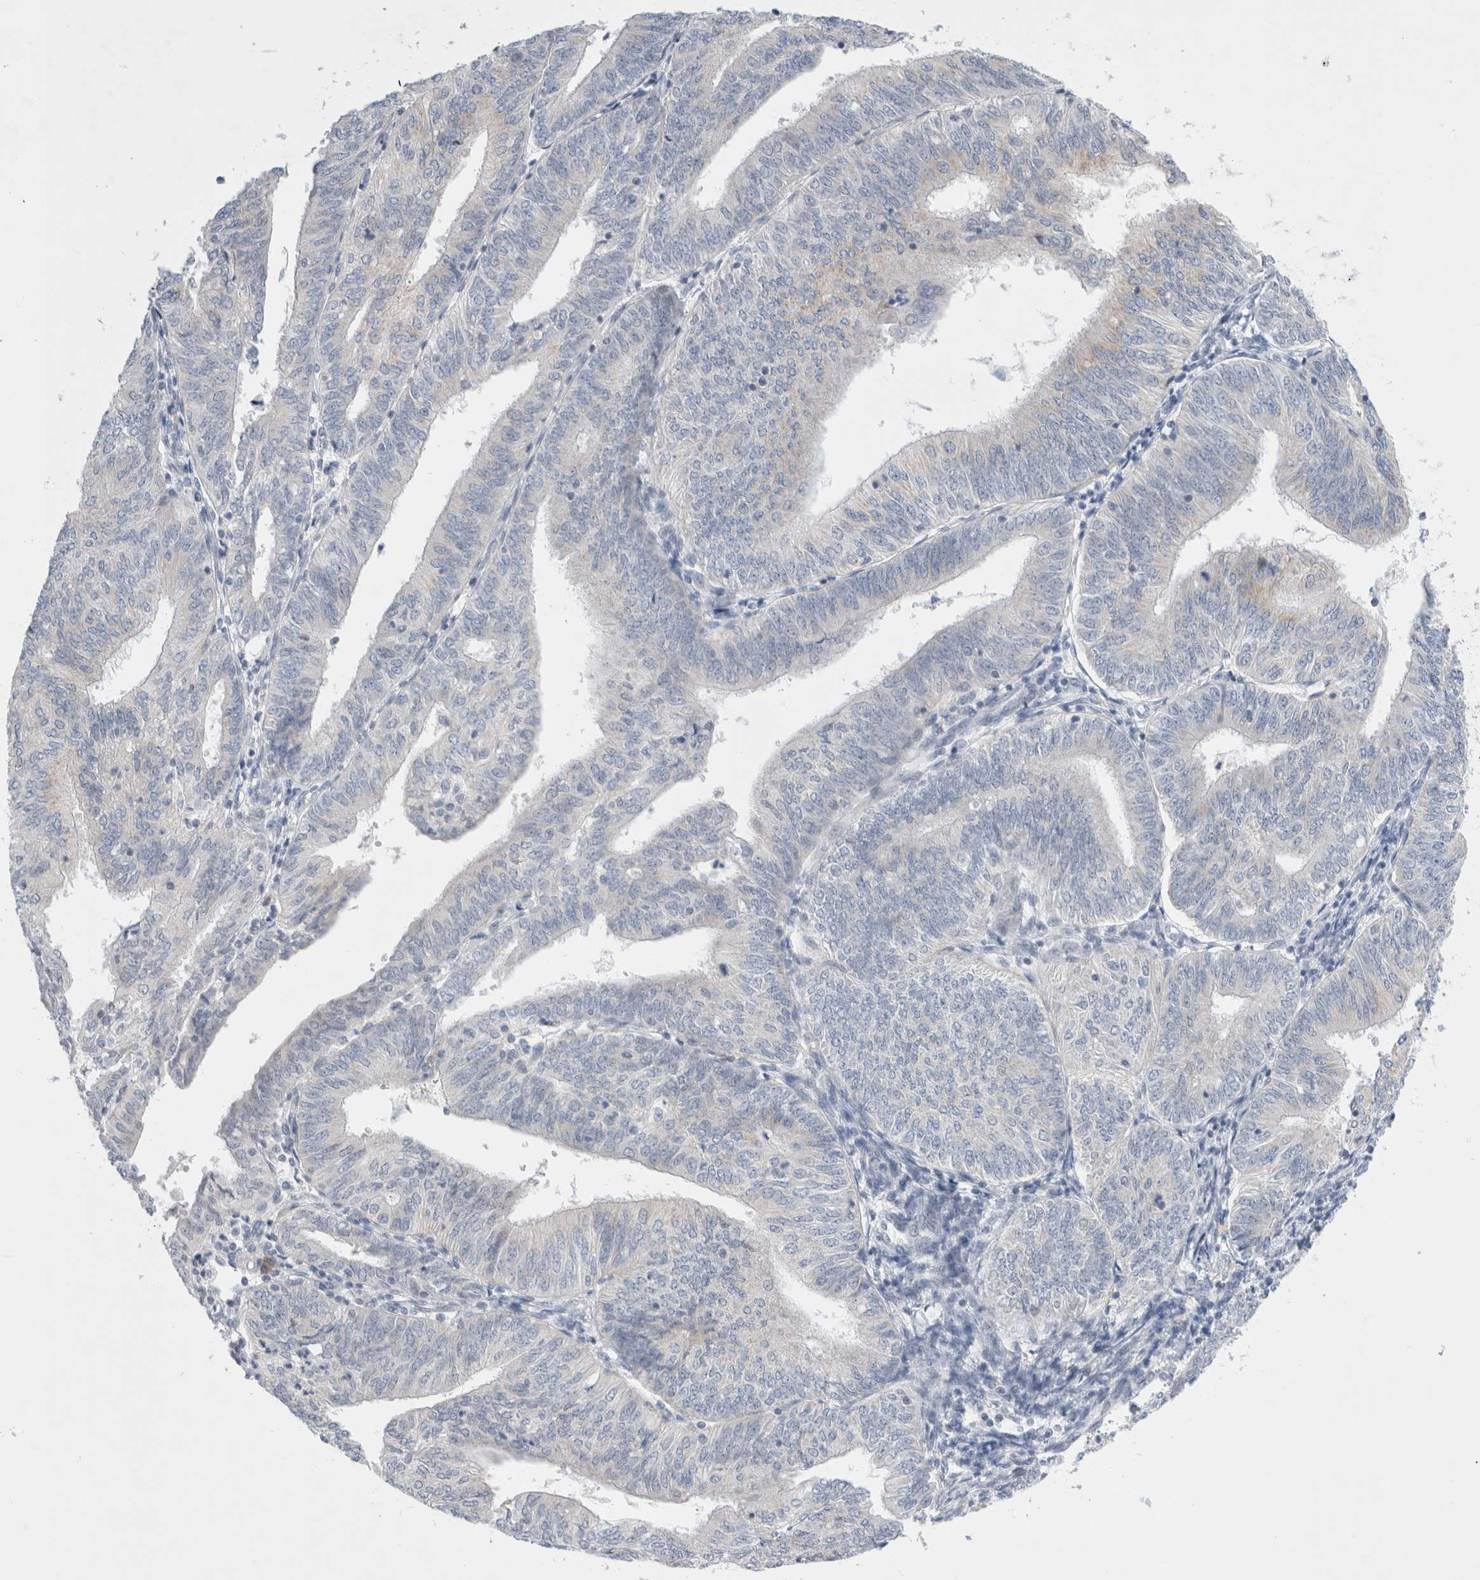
{"staining": {"intensity": "negative", "quantity": "none", "location": "none"}, "tissue": "endometrial cancer", "cell_type": "Tumor cells", "image_type": "cancer", "snomed": [{"axis": "morphology", "description": "Adenocarcinoma, NOS"}, {"axis": "topography", "description": "Endometrium"}], "caption": "The immunohistochemistry (IHC) micrograph has no significant staining in tumor cells of endometrial adenocarcinoma tissue.", "gene": "SLC22A12", "patient": {"sex": "female", "age": 58}}